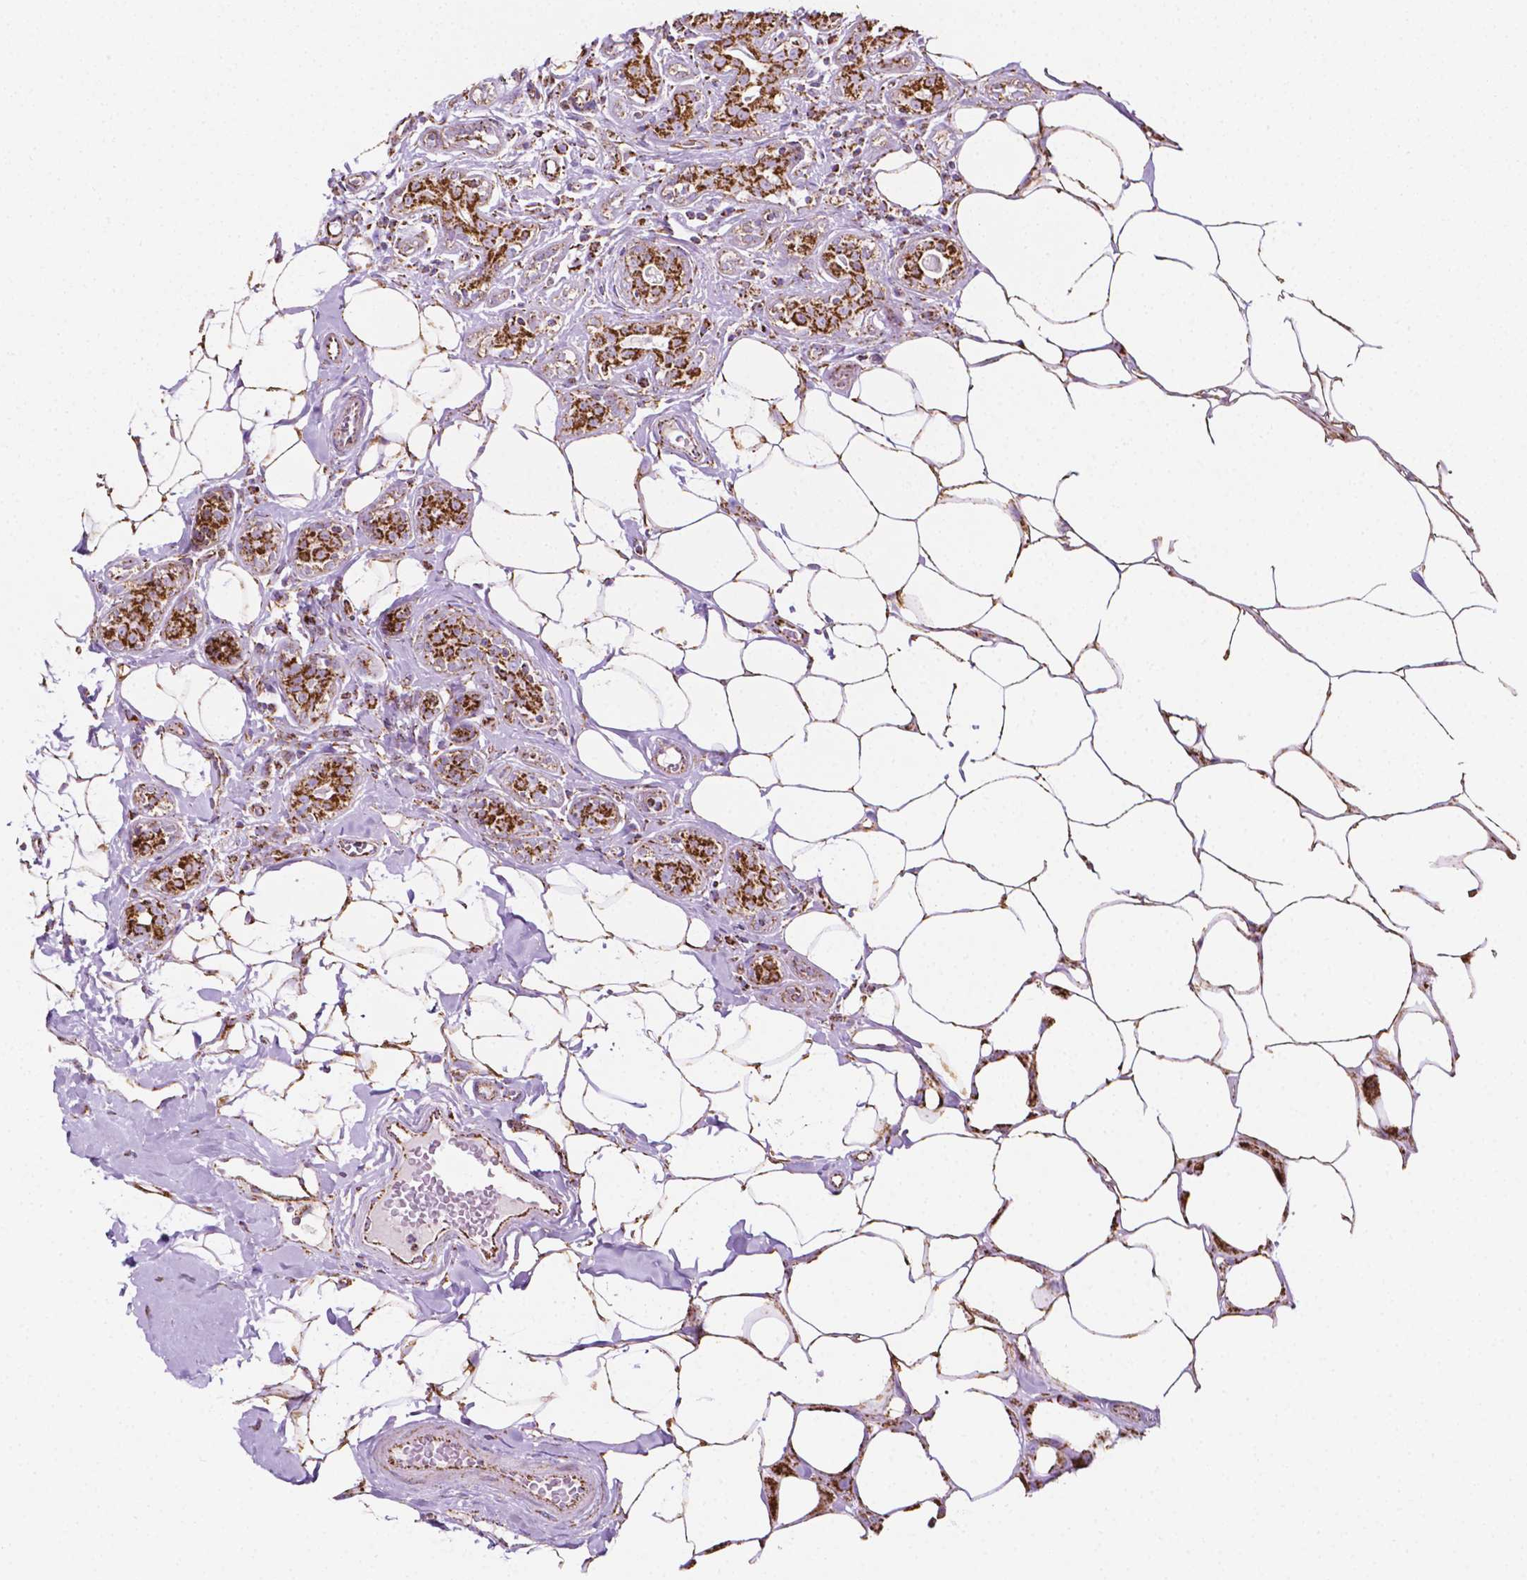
{"staining": {"intensity": "strong", "quantity": ">75%", "location": "cytoplasmic/membranous"}, "tissue": "breast cancer", "cell_type": "Tumor cells", "image_type": "cancer", "snomed": [{"axis": "morphology", "description": "Duct carcinoma"}, {"axis": "topography", "description": "Breast"}], "caption": "Tumor cells show high levels of strong cytoplasmic/membranous expression in approximately >75% of cells in breast cancer (invasive ductal carcinoma).", "gene": "RMDN3", "patient": {"sex": "female", "age": 43}}